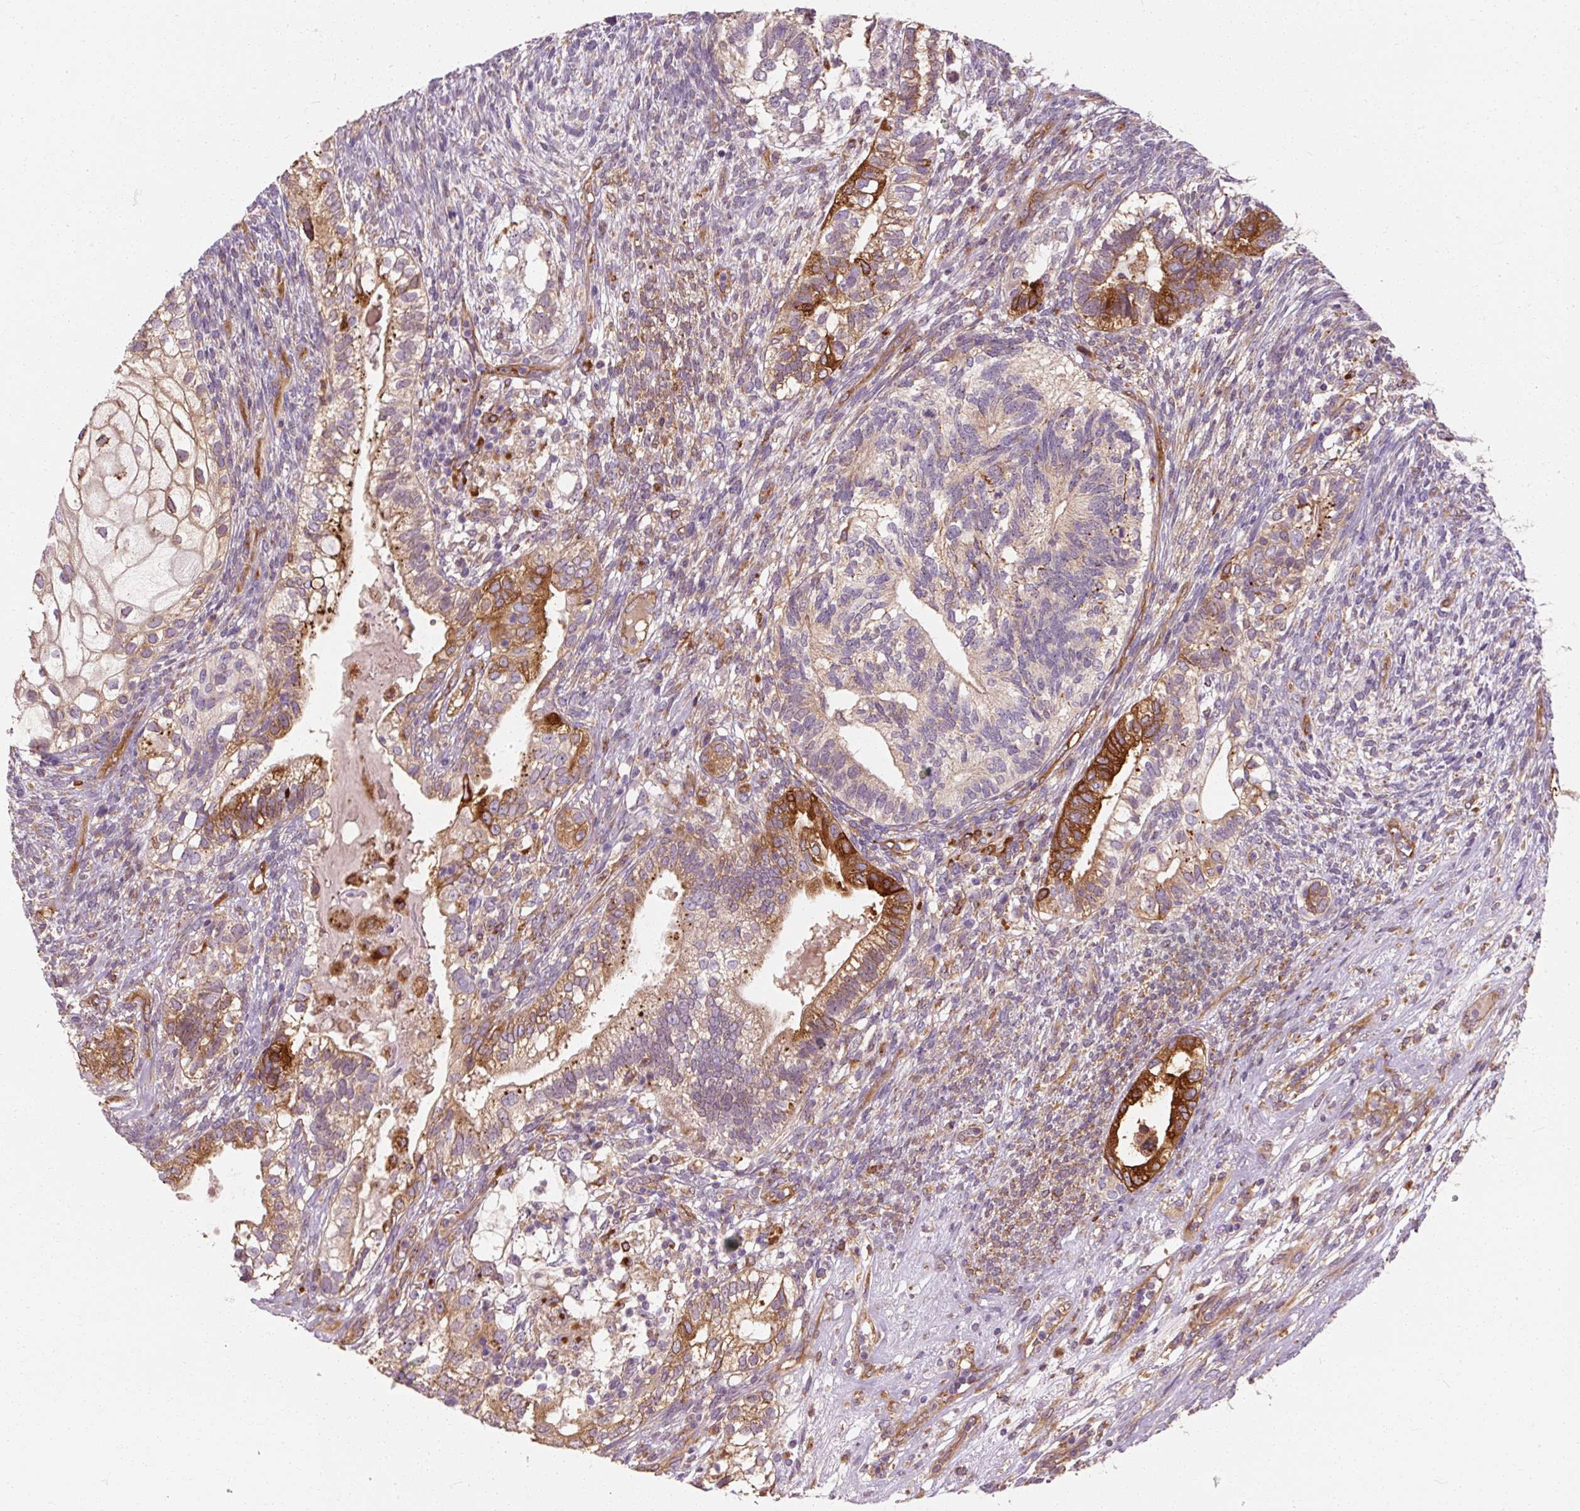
{"staining": {"intensity": "strong", "quantity": "<25%", "location": "cytoplasmic/membranous"}, "tissue": "testis cancer", "cell_type": "Tumor cells", "image_type": "cancer", "snomed": [{"axis": "morphology", "description": "Seminoma, NOS"}, {"axis": "morphology", "description": "Carcinoma, Embryonal, NOS"}, {"axis": "topography", "description": "Testis"}], "caption": "An immunohistochemistry photomicrograph of neoplastic tissue is shown. Protein staining in brown shows strong cytoplasmic/membranous positivity in testis cancer within tumor cells.", "gene": "TBC1D4", "patient": {"sex": "male", "age": 41}}